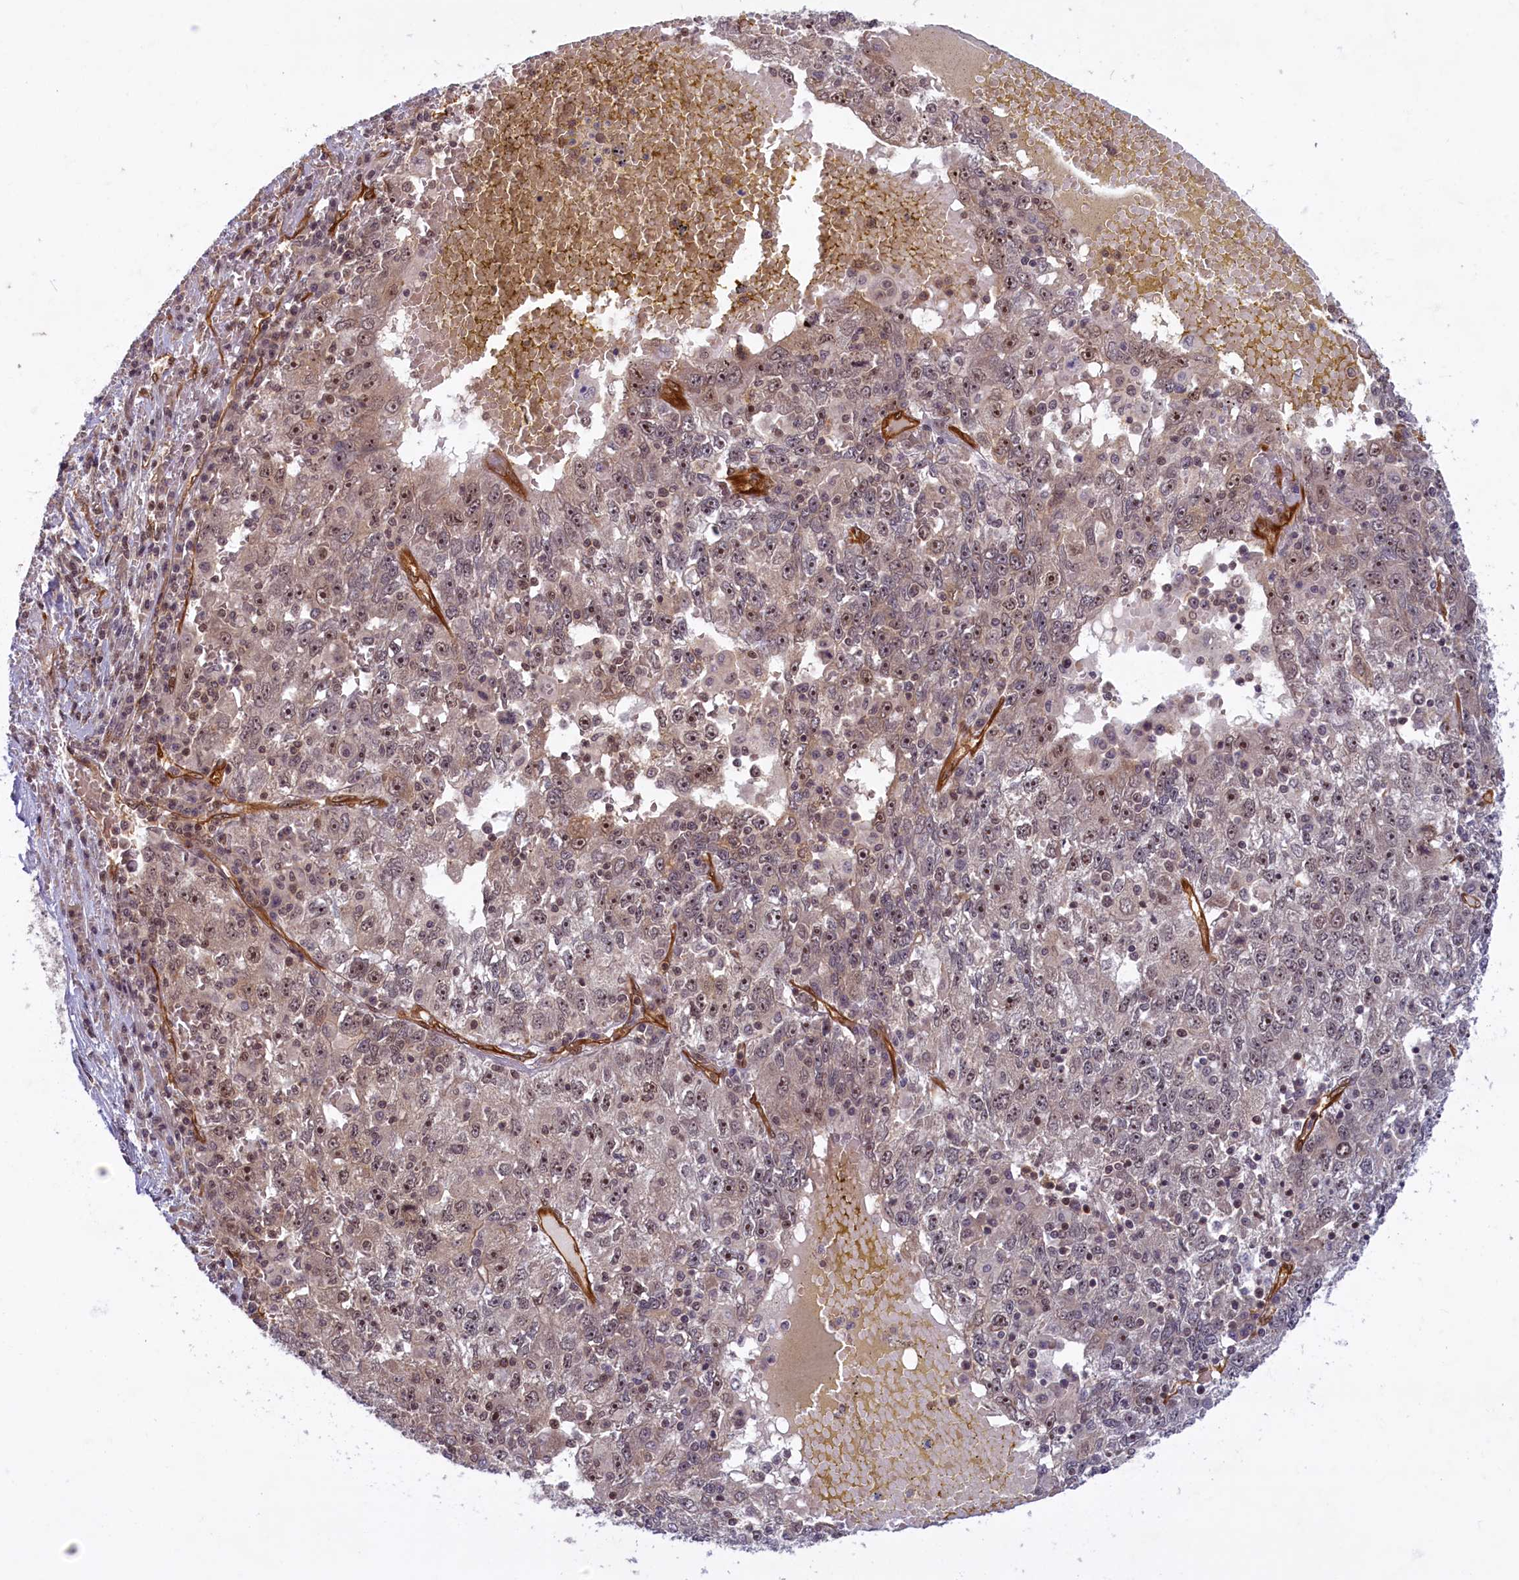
{"staining": {"intensity": "moderate", "quantity": "25%-75%", "location": "nuclear"}, "tissue": "liver cancer", "cell_type": "Tumor cells", "image_type": "cancer", "snomed": [{"axis": "morphology", "description": "Carcinoma, Hepatocellular, NOS"}, {"axis": "topography", "description": "Liver"}], "caption": "Immunohistochemistry (IHC) image of neoplastic tissue: liver cancer stained using IHC displays medium levels of moderate protein expression localized specifically in the nuclear of tumor cells, appearing as a nuclear brown color.", "gene": "SNRK", "patient": {"sex": "male", "age": 49}}